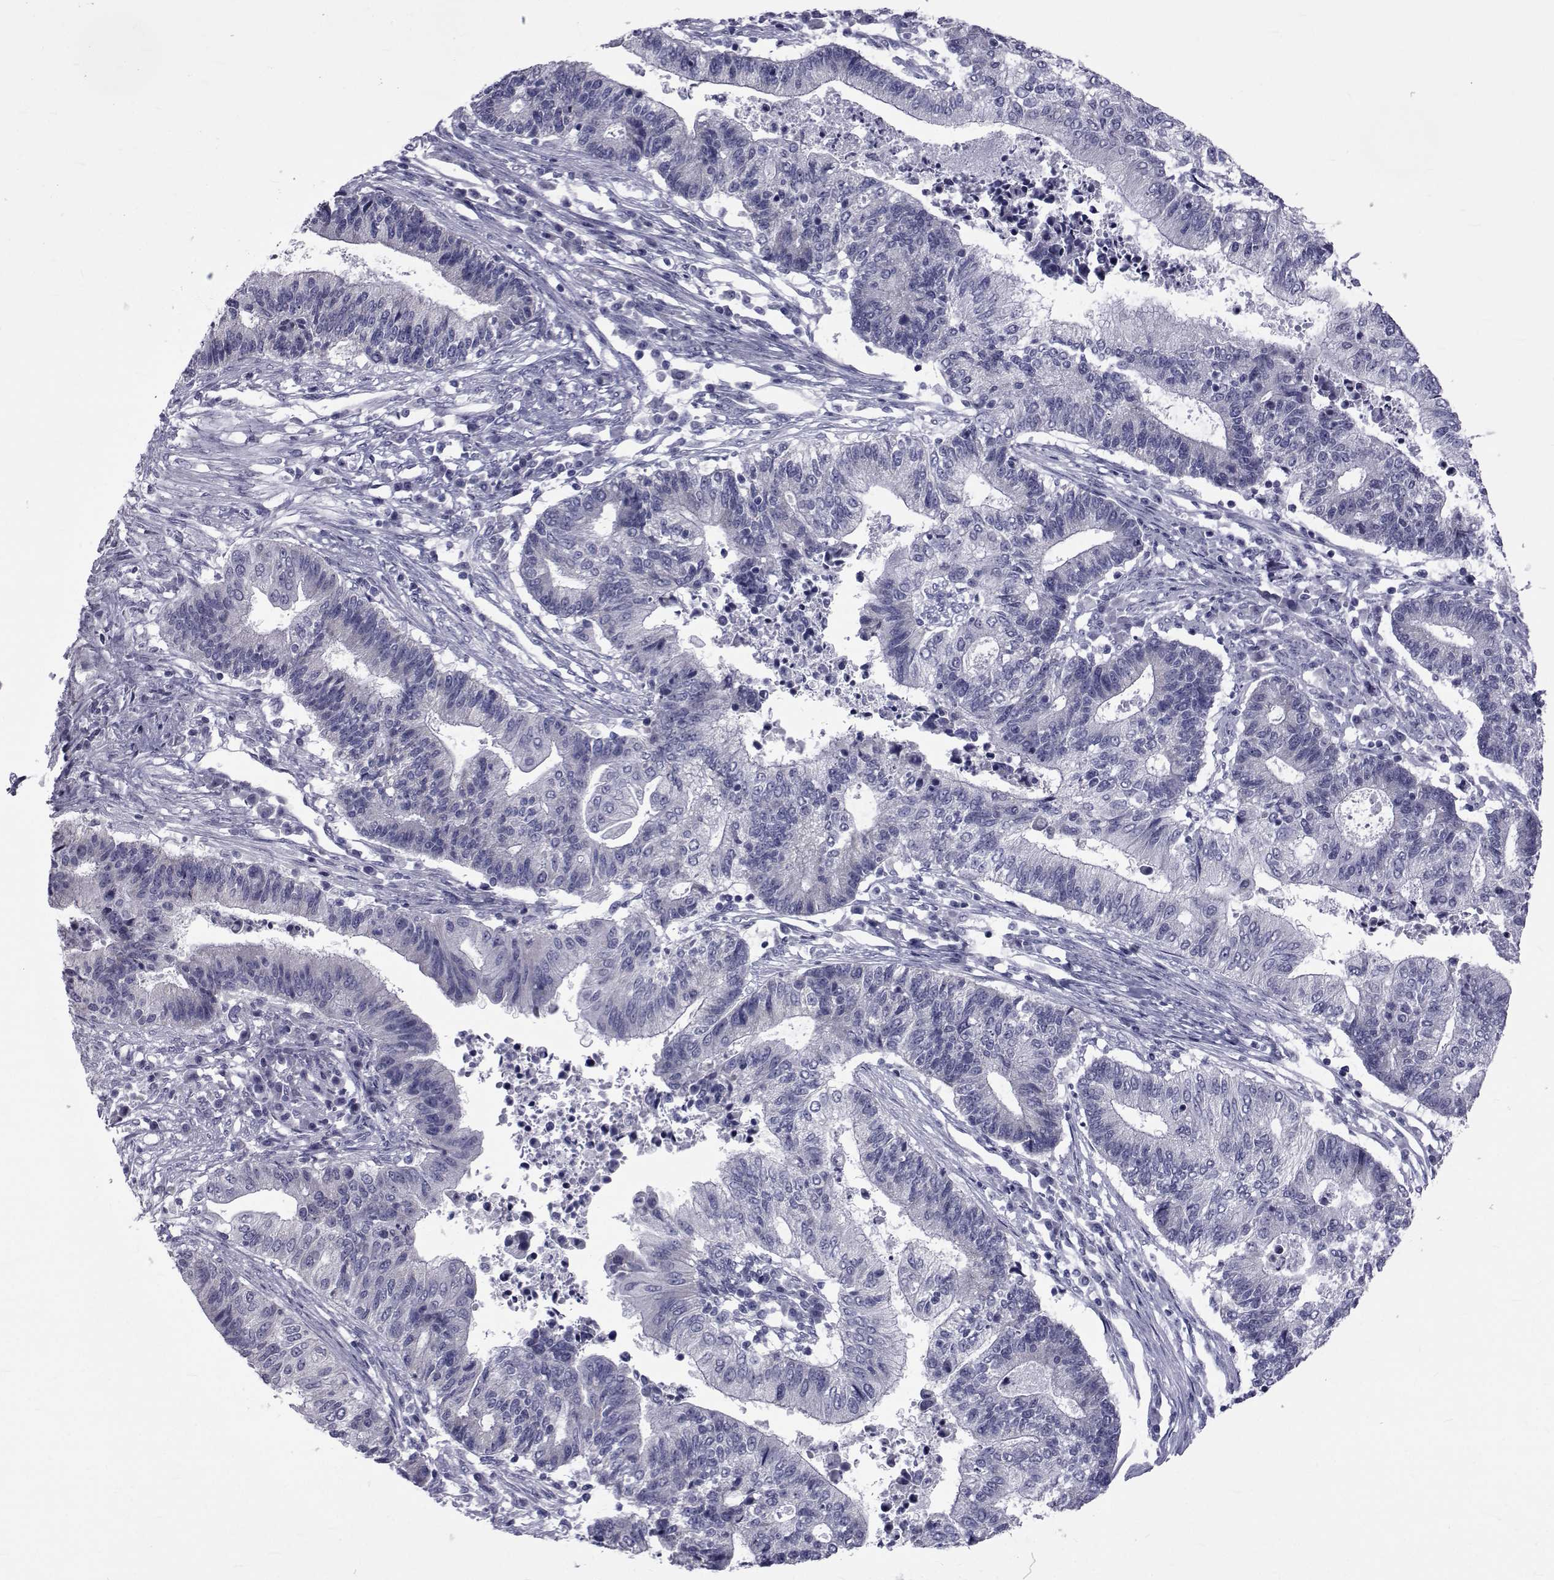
{"staining": {"intensity": "negative", "quantity": "none", "location": "none"}, "tissue": "endometrial cancer", "cell_type": "Tumor cells", "image_type": "cancer", "snomed": [{"axis": "morphology", "description": "Adenocarcinoma, NOS"}, {"axis": "topography", "description": "Uterus"}, {"axis": "topography", "description": "Endometrium"}], "caption": "IHC of human endometrial cancer (adenocarcinoma) displays no positivity in tumor cells.", "gene": "GKAP1", "patient": {"sex": "female", "age": 54}}